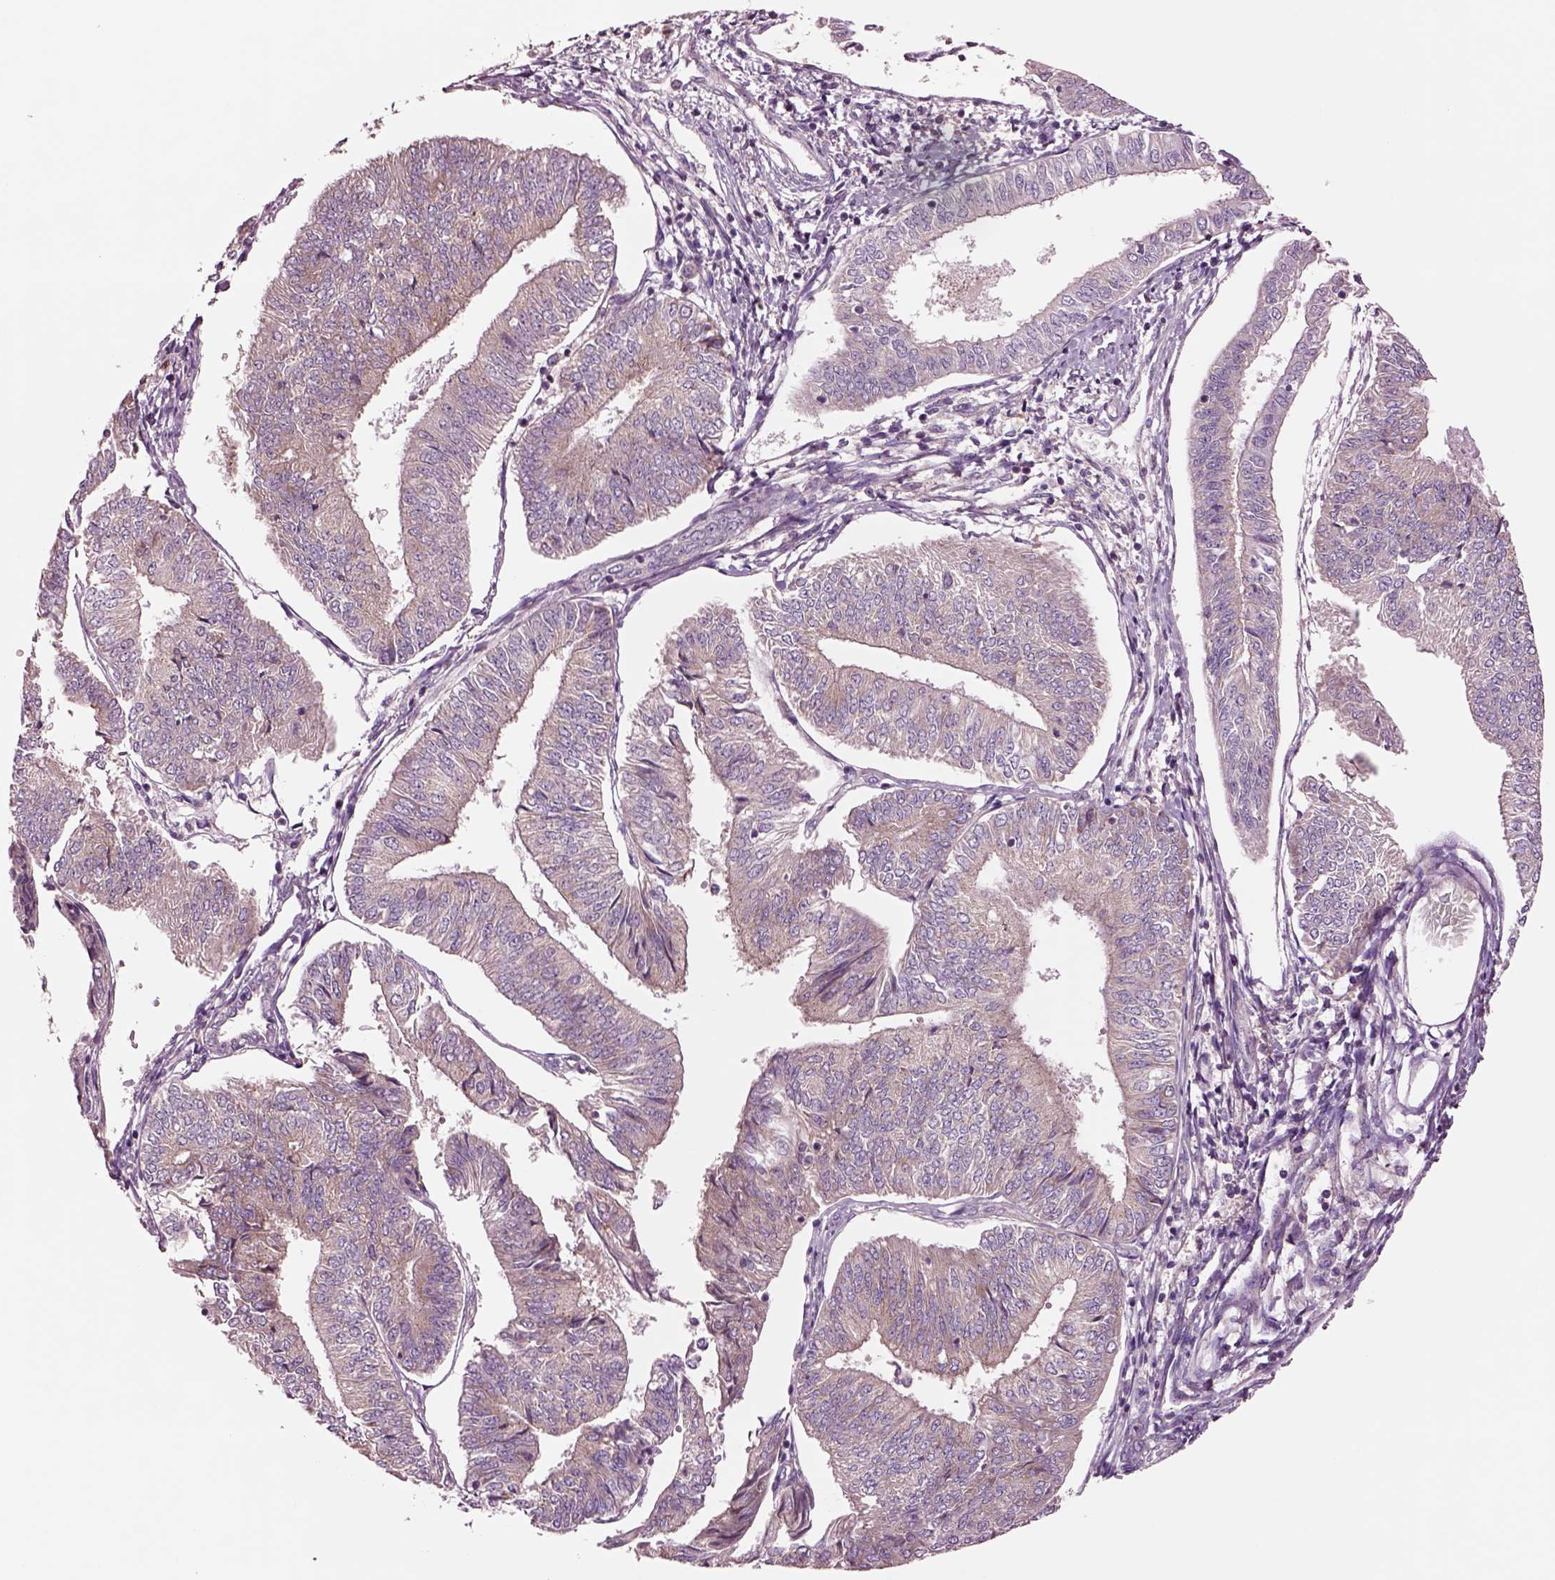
{"staining": {"intensity": "weak", "quantity": "<25%", "location": "cytoplasmic/membranous"}, "tissue": "endometrial cancer", "cell_type": "Tumor cells", "image_type": "cancer", "snomed": [{"axis": "morphology", "description": "Adenocarcinoma, NOS"}, {"axis": "topography", "description": "Endometrium"}], "caption": "Tumor cells are negative for brown protein staining in endometrial cancer. (DAB (3,3'-diaminobenzidine) immunohistochemistry, high magnification).", "gene": "SEC23A", "patient": {"sex": "female", "age": 58}}